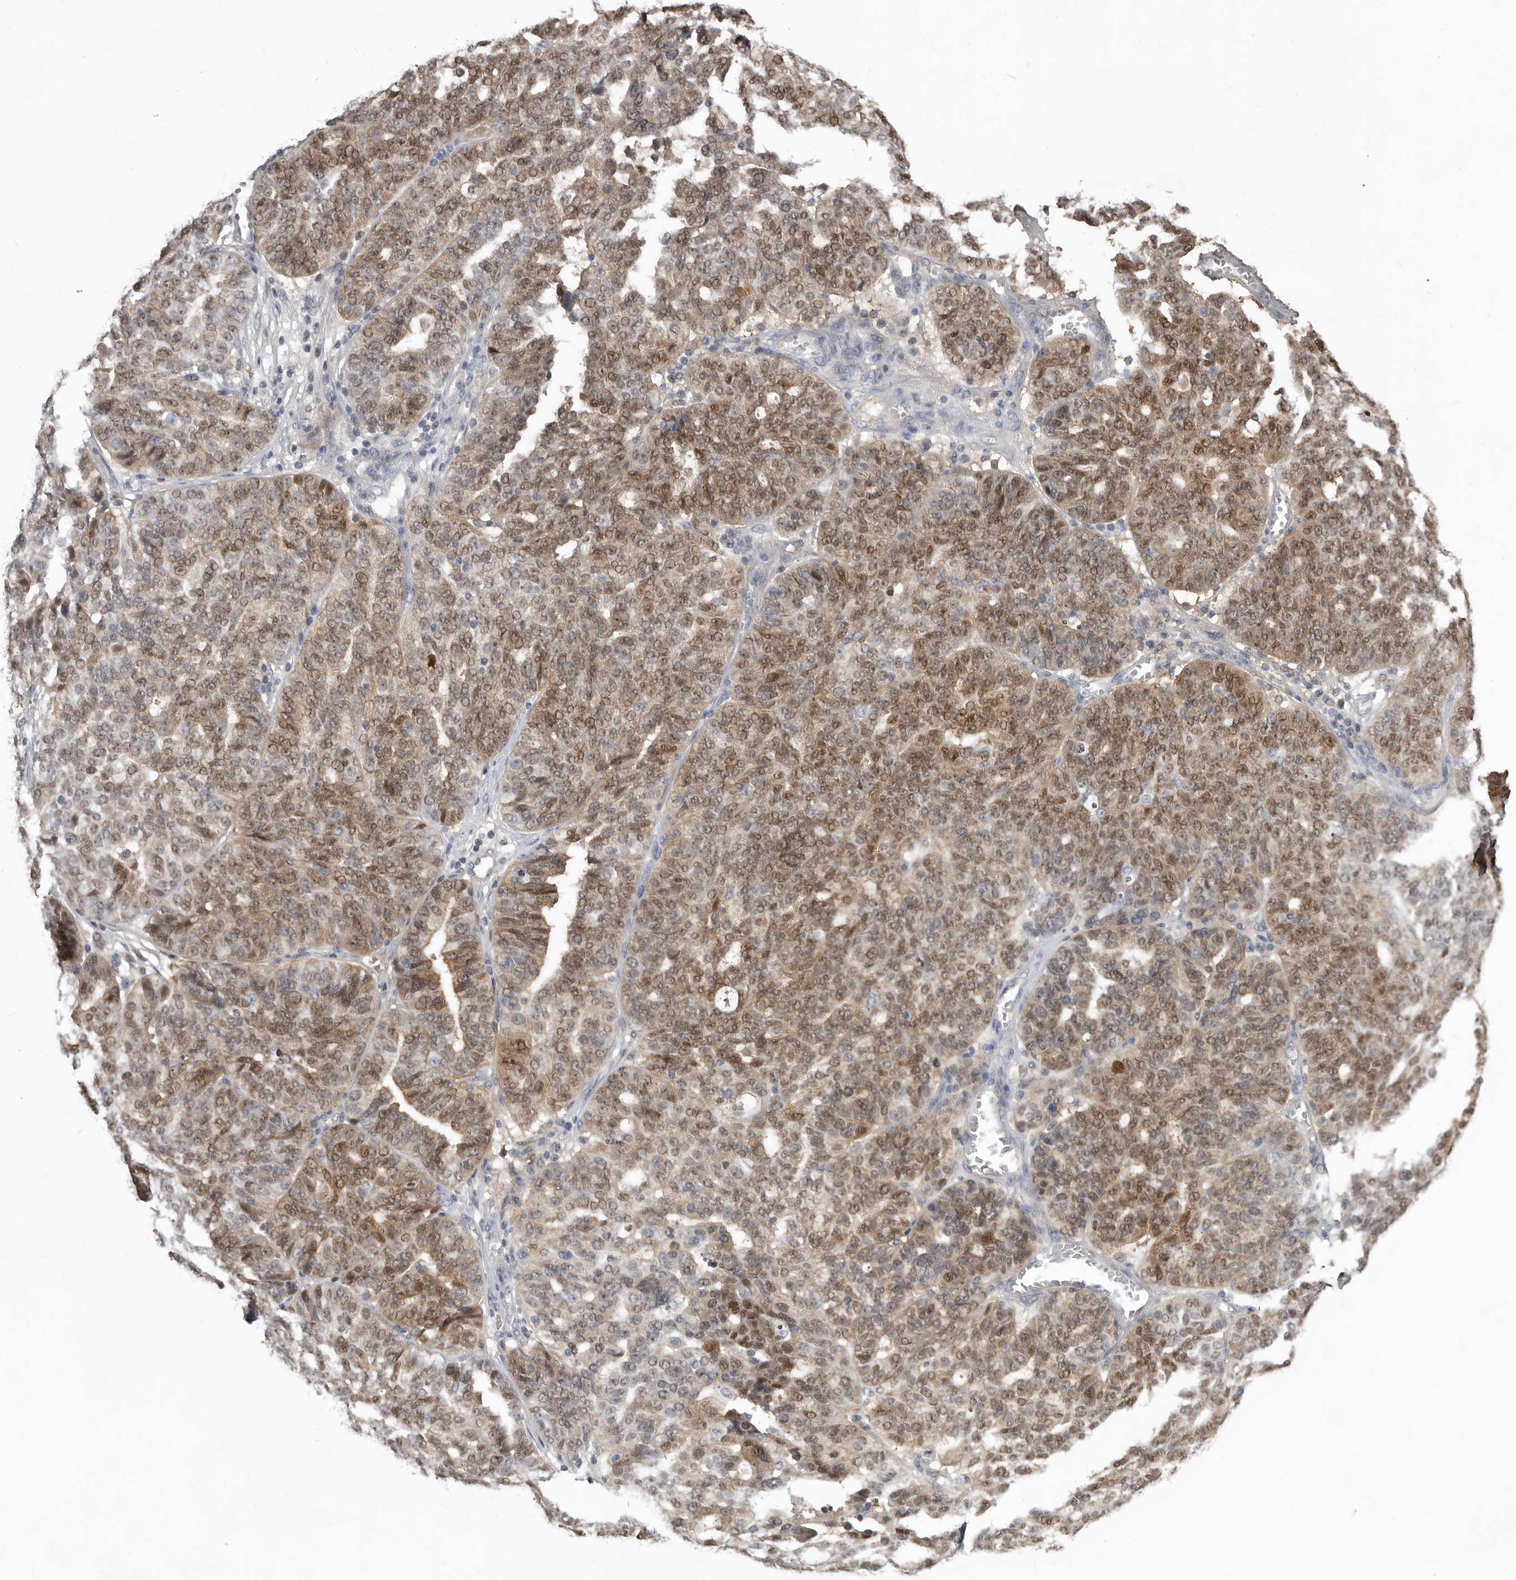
{"staining": {"intensity": "moderate", "quantity": ">75%", "location": "nuclear"}, "tissue": "ovarian cancer", "cell_type": "Tumor cells", "image_type": "cancer", "snomed": [{"axis": "morphology", "description": "Cystadenocarcinoma, serous, NOS"}, {"axis": "topography", "description": "Ovary"}], "caption": "The micrograph shows a brown stain indicating the presence of a protein in the nuclear of tumor cells in ovarian cancer.", "gene": "RBKS", "patient": {"sex": "female", "age": 59}}